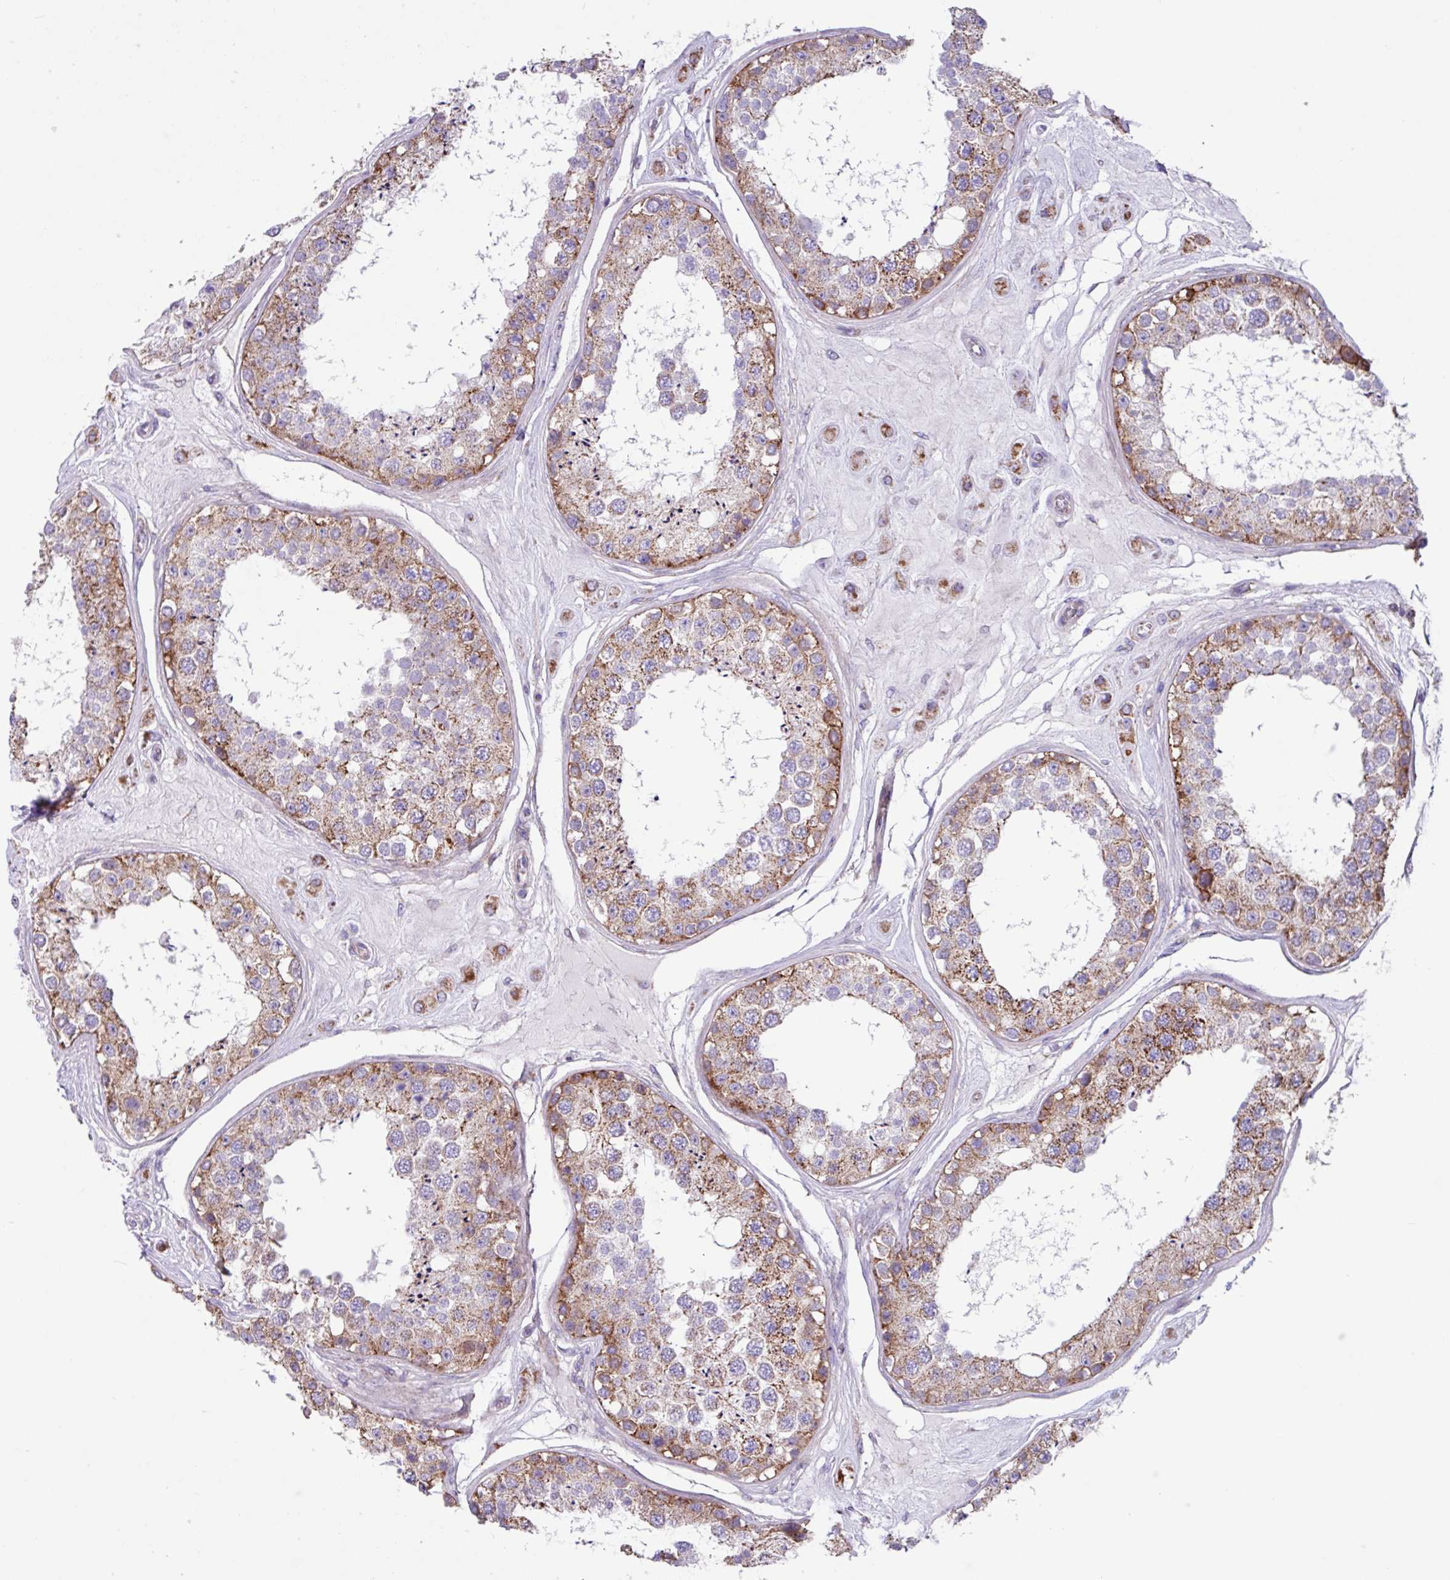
{"staining": {"intensity": "strong", "quantity": "25%-75%", "location": "cytoplasmic/membranous"}, "tissue": "testis", "cell_type": "Cells in seminiferous ducts", "image_type": "normal", "snomed": [{"axis": "morphology", "description": "Normal tissue, NOS"}, {"axis": "topography", "description": "Testis"}], "caption": "Immunohistochemical staining of normal testis displays strong cytoplasmic/membranous protein positivity in about 25%-75% of cells in seminiferous ducts.", "gene": "OTULIN", "patient": {"sex": "male", "age": 25}}